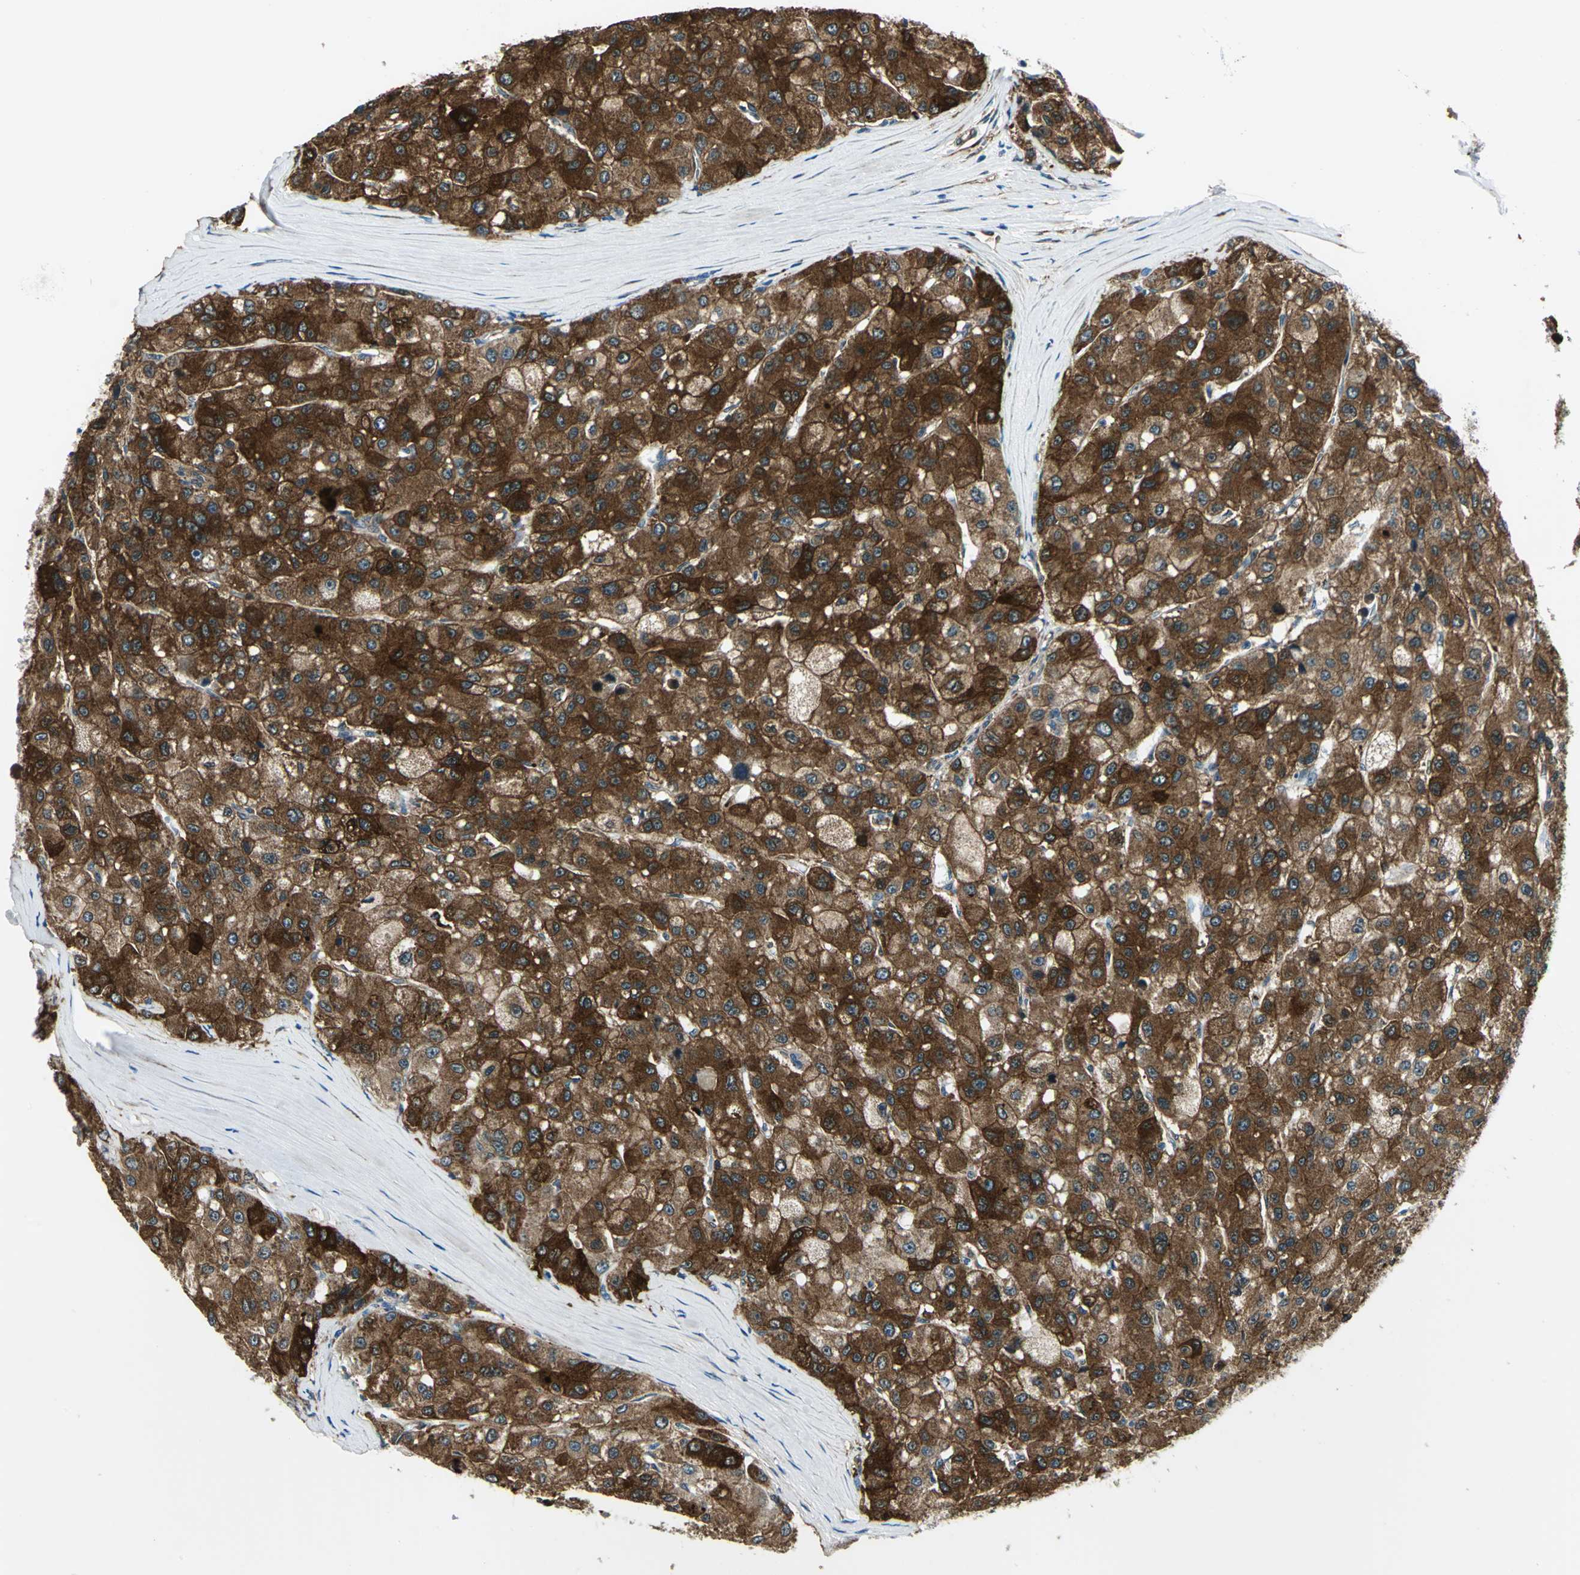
{"staining": {"intensity": "strong", "quantity": ">75%", "location": "cytoplasmic/membranous"}, "tissue": "liver cancer", "cell_type": "Tumor cells", "image_type": "cancer", "snomed": [{"axis": "morphology", "description": "Carcinoma, Hepatocellular, NOS"}, {"axis": "topography", "description": "Liver"}], "caption": "This is a micrograph of IHC staining of hepatocellular carcinoma (liver), which shows strong staining in the cytoplasmic/membranous of tumor cells.", "gene": "HSPB1", "patient": {"sex": "male", "age": 80}}